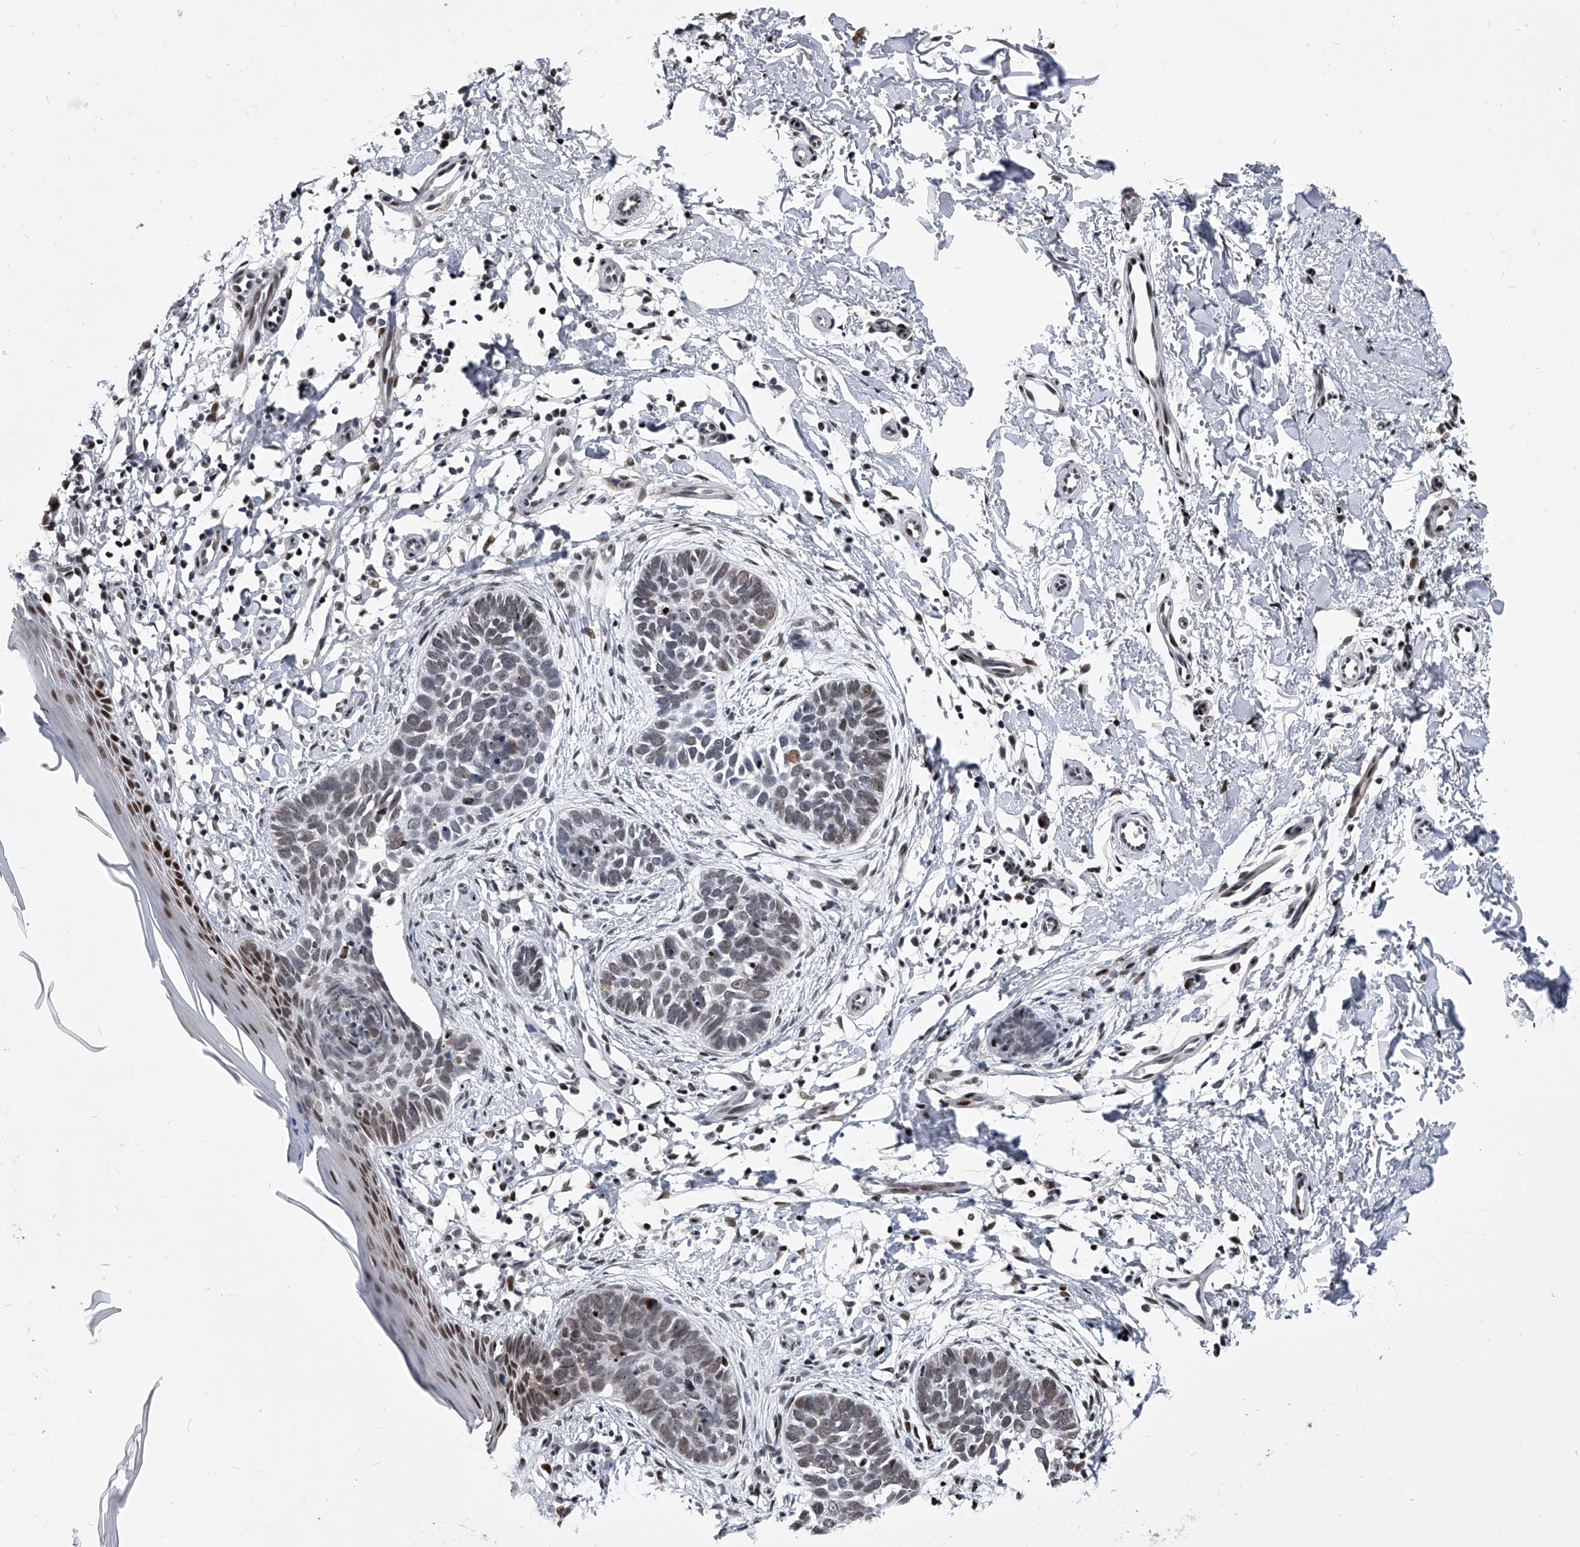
{"staining": {"intensity": "weak", "quantity": ">75%", "location": "nuclear"}, "tissue": "skin cancer", "cell_type": "Tumor cells", "image_type": "cancer", "snomed": [{"axis": "morphology", "description": "Normal tissue, NOS"}, {"axis": "morphology", "description": "Basal cell carcinoma"}, {"axis": "topography", "description": "Skin"}], "caption": "Weak nuclear positivity is identified in approximately >75% of tumor cells in basal cell carcinoma (skin).", "gene": "CMTR1", "patient": {"sex": "male", "age": 77}}